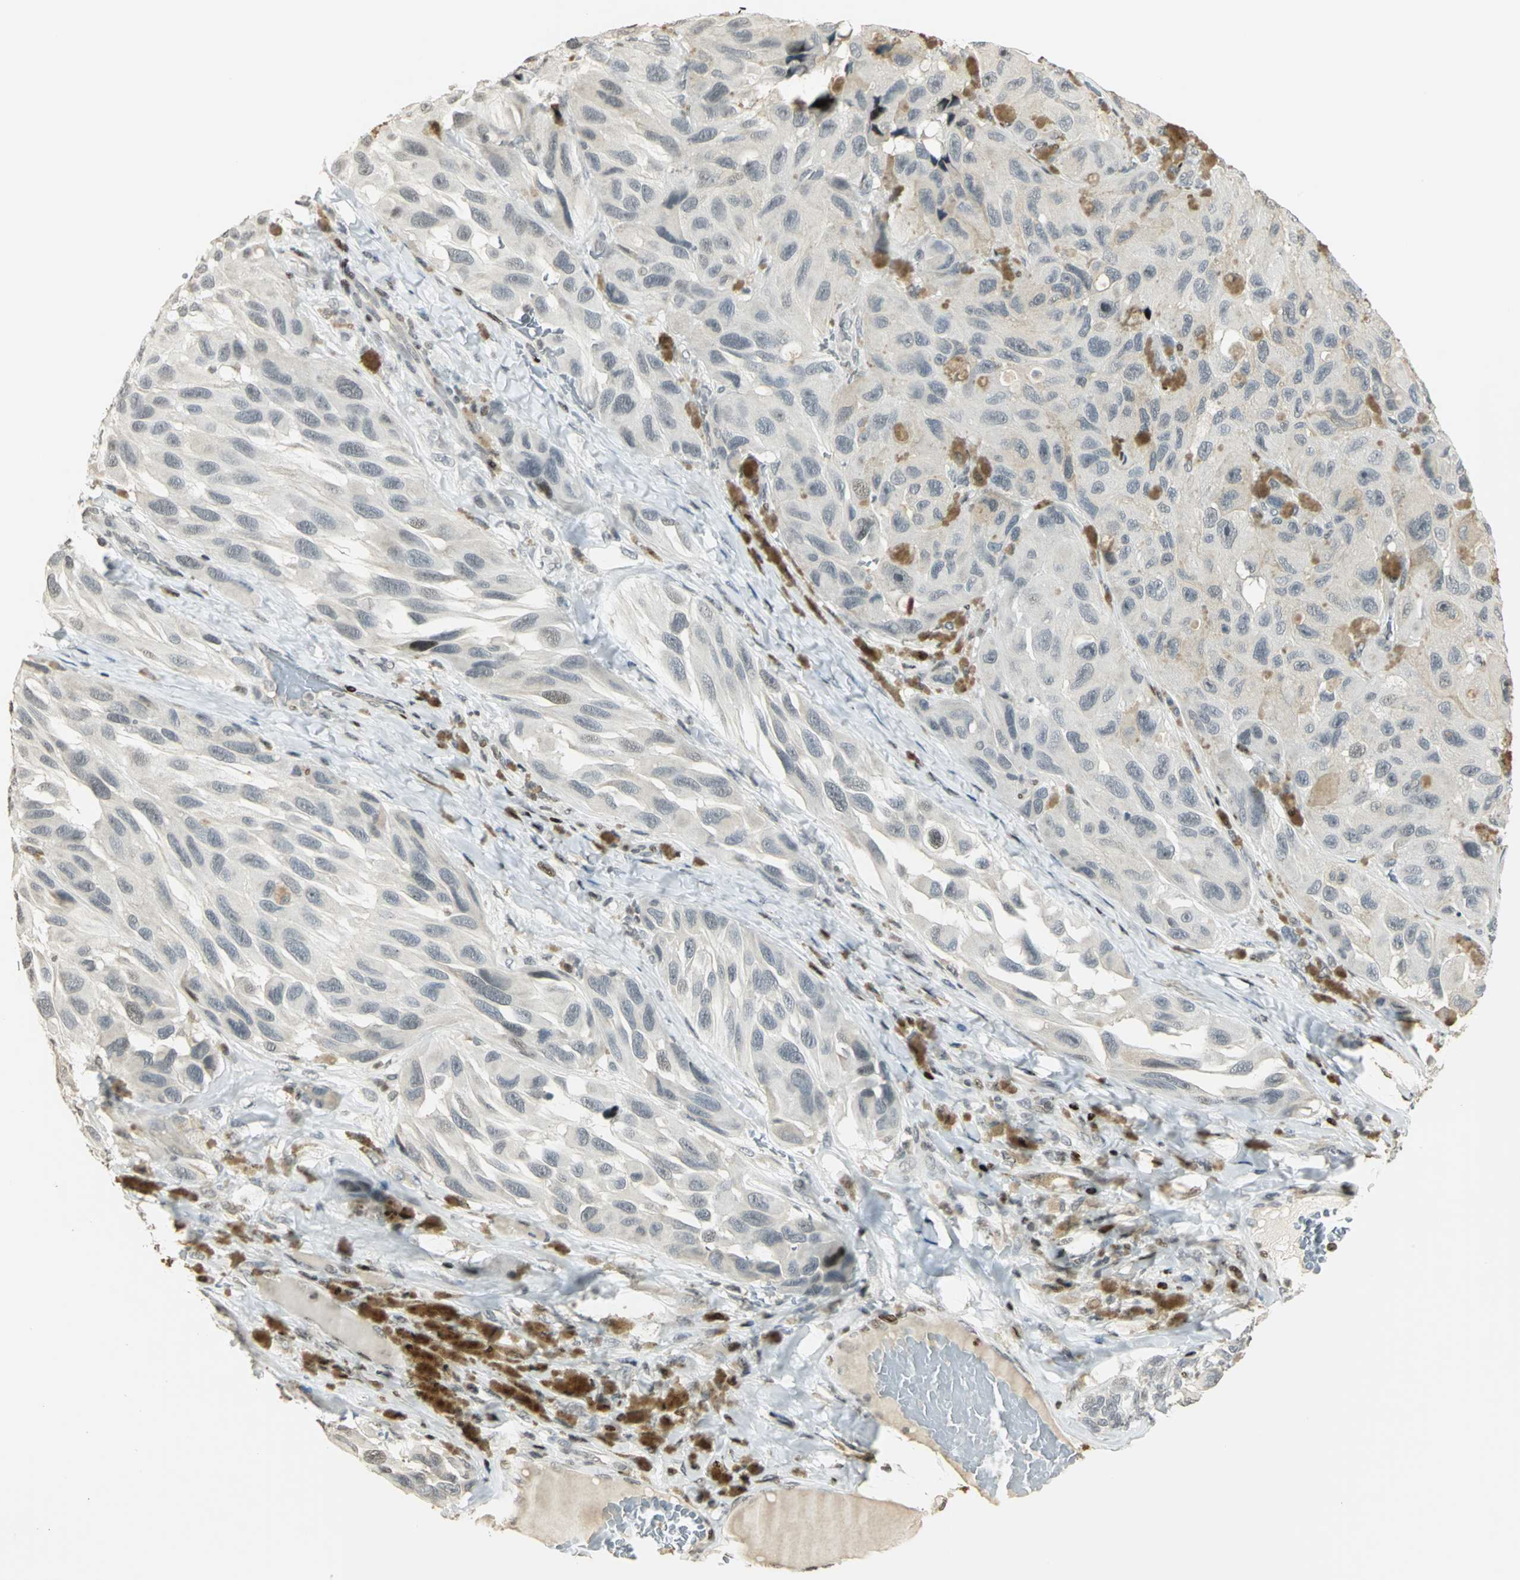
{"staining": {"intensity": "negative", "quantity": "none", "location": "none"}, "tissue": "melanoma", "cell_type": "Tumor cells", "image_type": "cancer", "snomed": [{"axis": "morphology", "description": "Malignant melanoma, NOS"}, {"axis": "topography", "description": "Skin"}], "caption": "Micrograph shows no protein staining in tumor cells of melanoma tissue.", "gene": "KDM1A", "patient": {"sex": "female", "age": 73}}